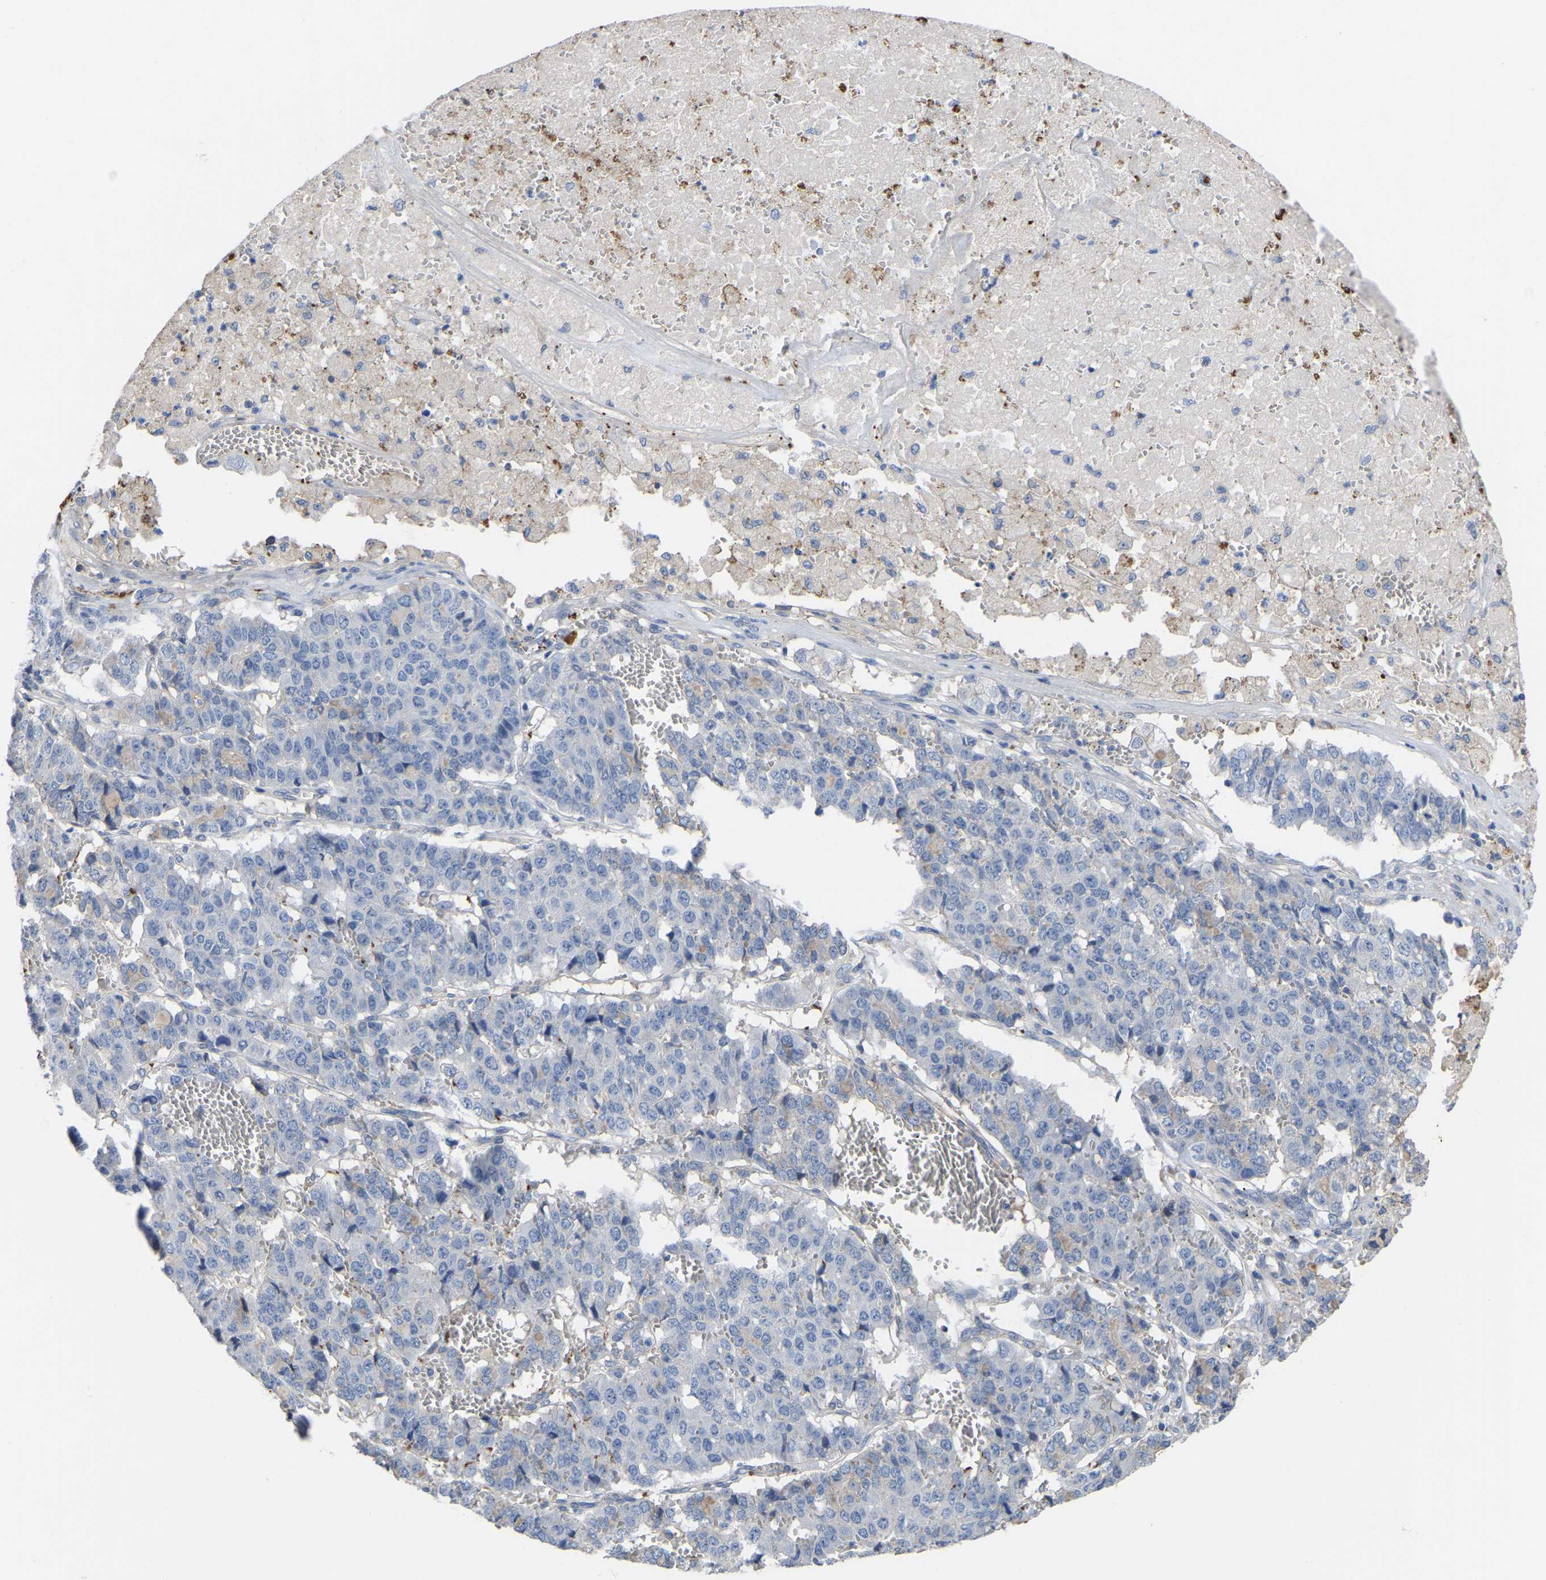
{"staining": {"intensity": "moderate", "quantity": "<25%", "location": "cytoplasmic/membranous"}, "tissue": "pancreatic cancer", "cell_type": "Tumor cells", "image_type": "cancer", "snomed": [{"axis": "morphology", "description": "Adenocarcinoma, NOS"}, {"axis": "topography", "description": "Pancreas"}], "caption": "Tumor cells exhibit low levels of moderate cytoplasmic/membranous positivity in approximately <25% of cells in human pancreatic adenocarcinoma.", "gene": "ZNF449", "patient": {"sex": "male", "age": 50}}